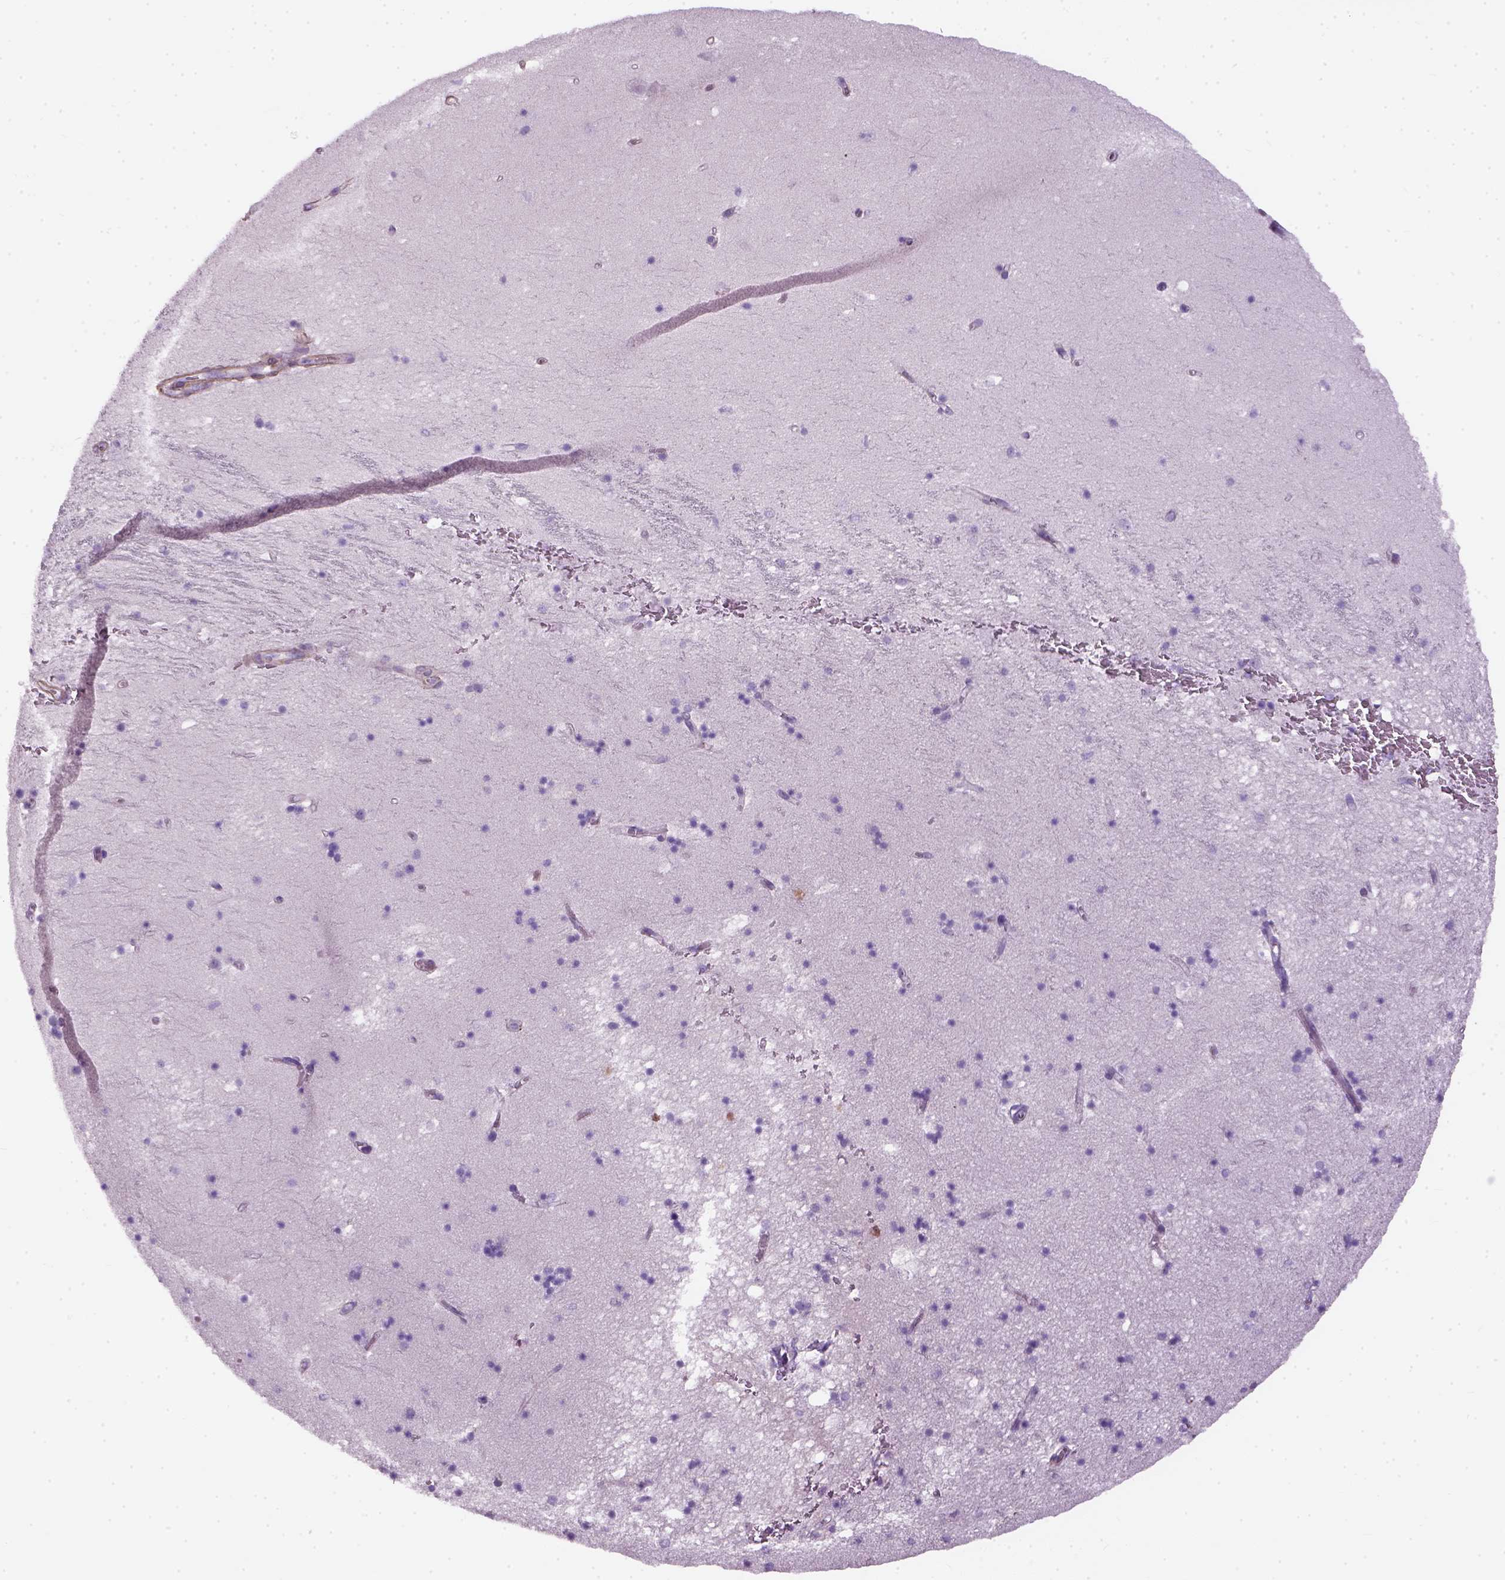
{"staining": {"intensity": "negative", "quantity": "none", "location": "none"}, "tissue": "hippocampus", "cell_type": "Glial cells", "image_type": "normal", "snomed": [{"axis": "morphology", "description": "Normal tissue, NOS"}, {"axis": "topography", "description": "Hippocampus"}], "caption": "Immunohistochemistry photomicrograph of normal hippocampus: human hippocampus stained with DAB exhibits no significant protein staining in glial cells.", "gene": "FAM161A", "patient": {"sex": "male", "age": 58}}